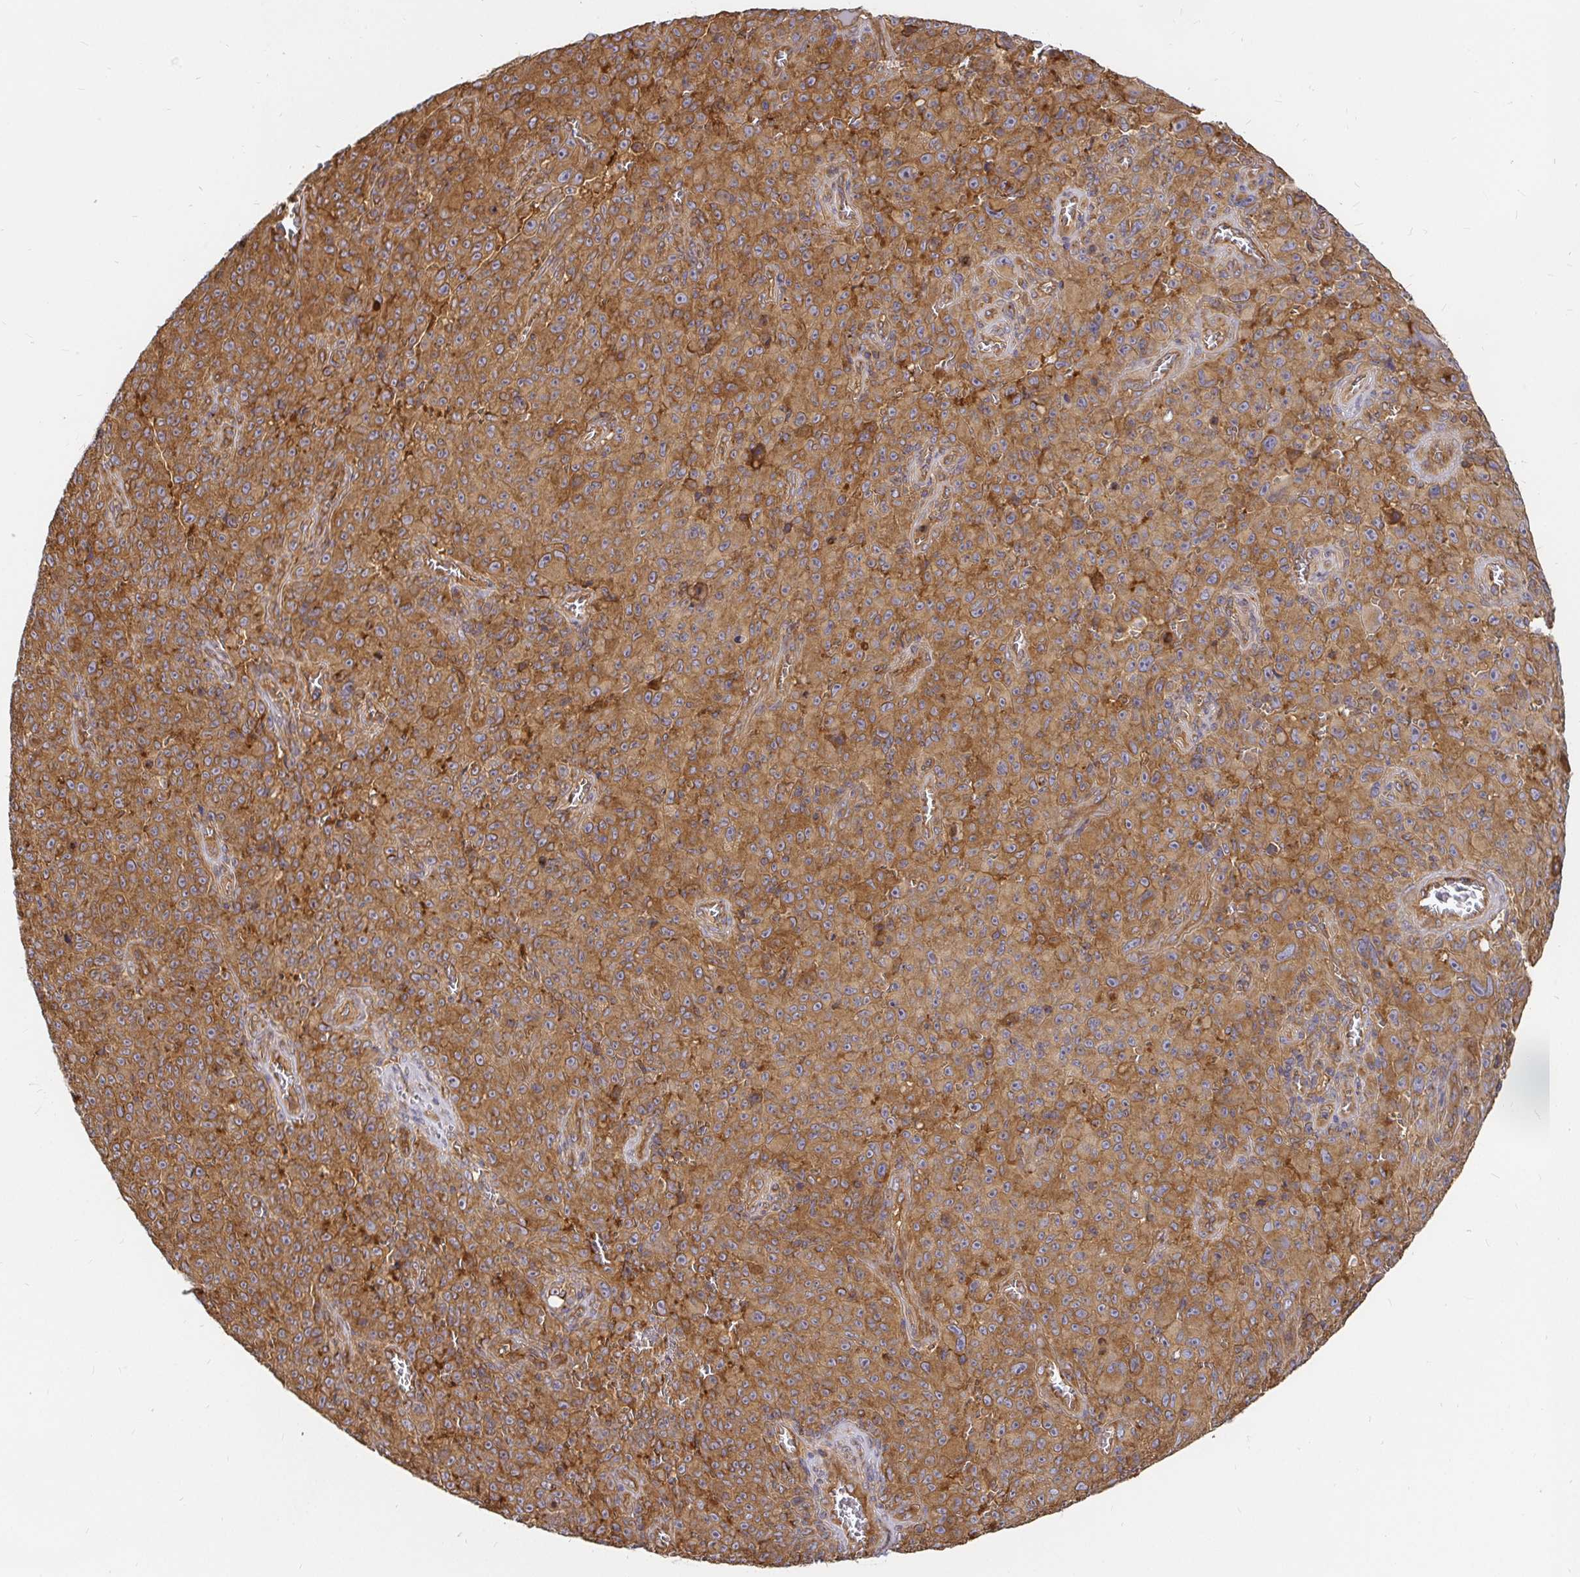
{"staining": {"intensity": "moderate", "quantity": ">75%", "location": "cytoplasmic/membranous"}, "tissue": "melanoma", "cell_type": "Tumor cells", "image_type": "cancer", "snomed": [{"axis": "morphology", "description": "Malignant melanoma, NOS"}, {"axis": "topography", "description": "Skin"}], "caption": "Immunohistochemical staining of malignant melanoma shows medium levels of moderate cytoplasmic/membranous protein staining in about >75% of tumor cells. (DAB (3,3'-diaminobenzidine) IHC with brightfield microscopy, high magnification).", "gene": "KIF5B", "patient": {"sex": "female", "age": 82}}